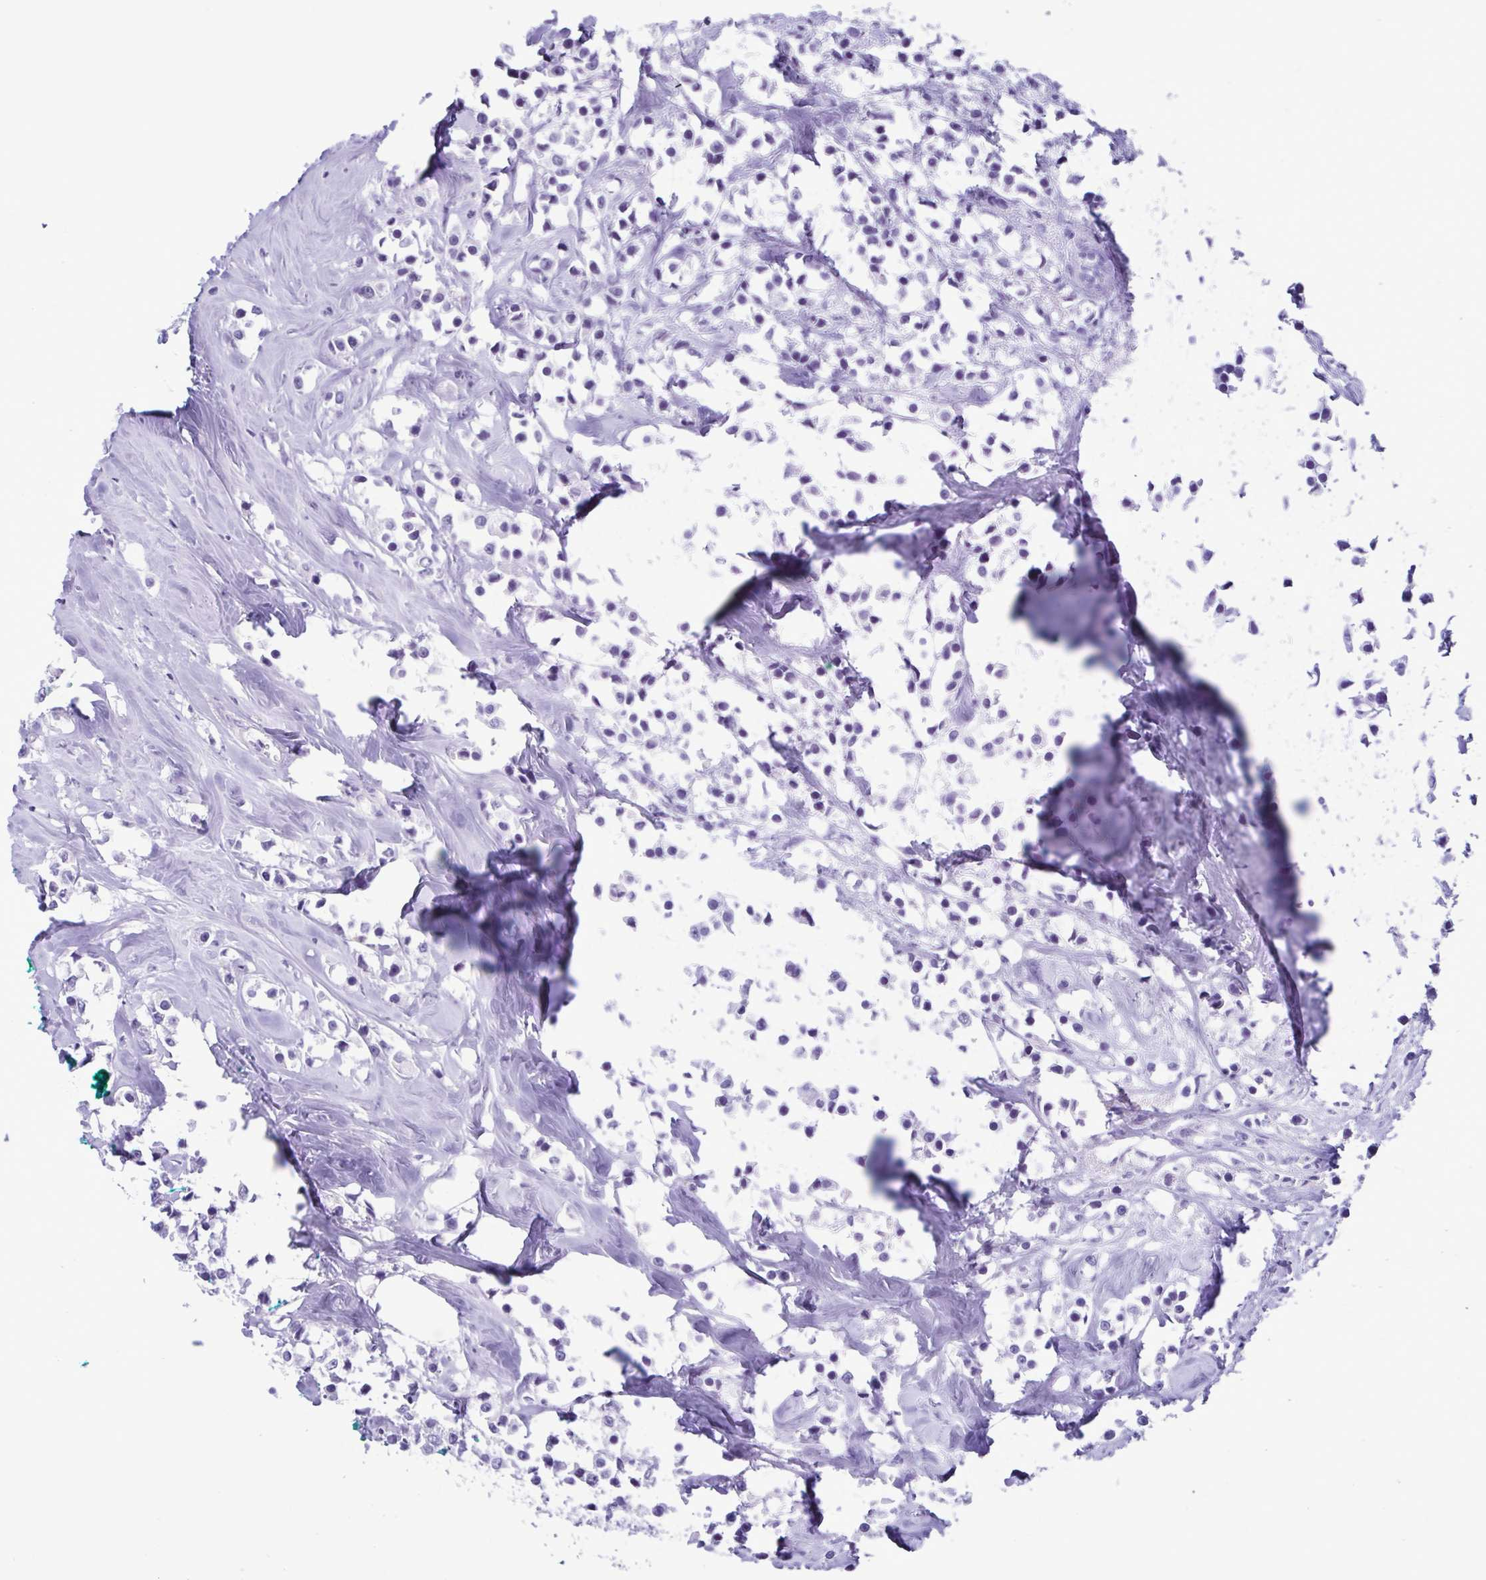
{"staining": {"intensity": "negative", "quantity": "none", "location": "none"}, "tissue": "breast cancer", "cell_type": "Tumor cells", "image_type": "cancer", "snomed": [{"axis": "morphology", "description": "Duct carcinoma"}, {"axis": "topography", "description": "Breast"}], "caption": "IHC of breast cancer (intraductal carcinoma) reveals no positivity in tumor cells.", "gene": "SPATA16", "patient": {"sex": "female", "age": 80}}